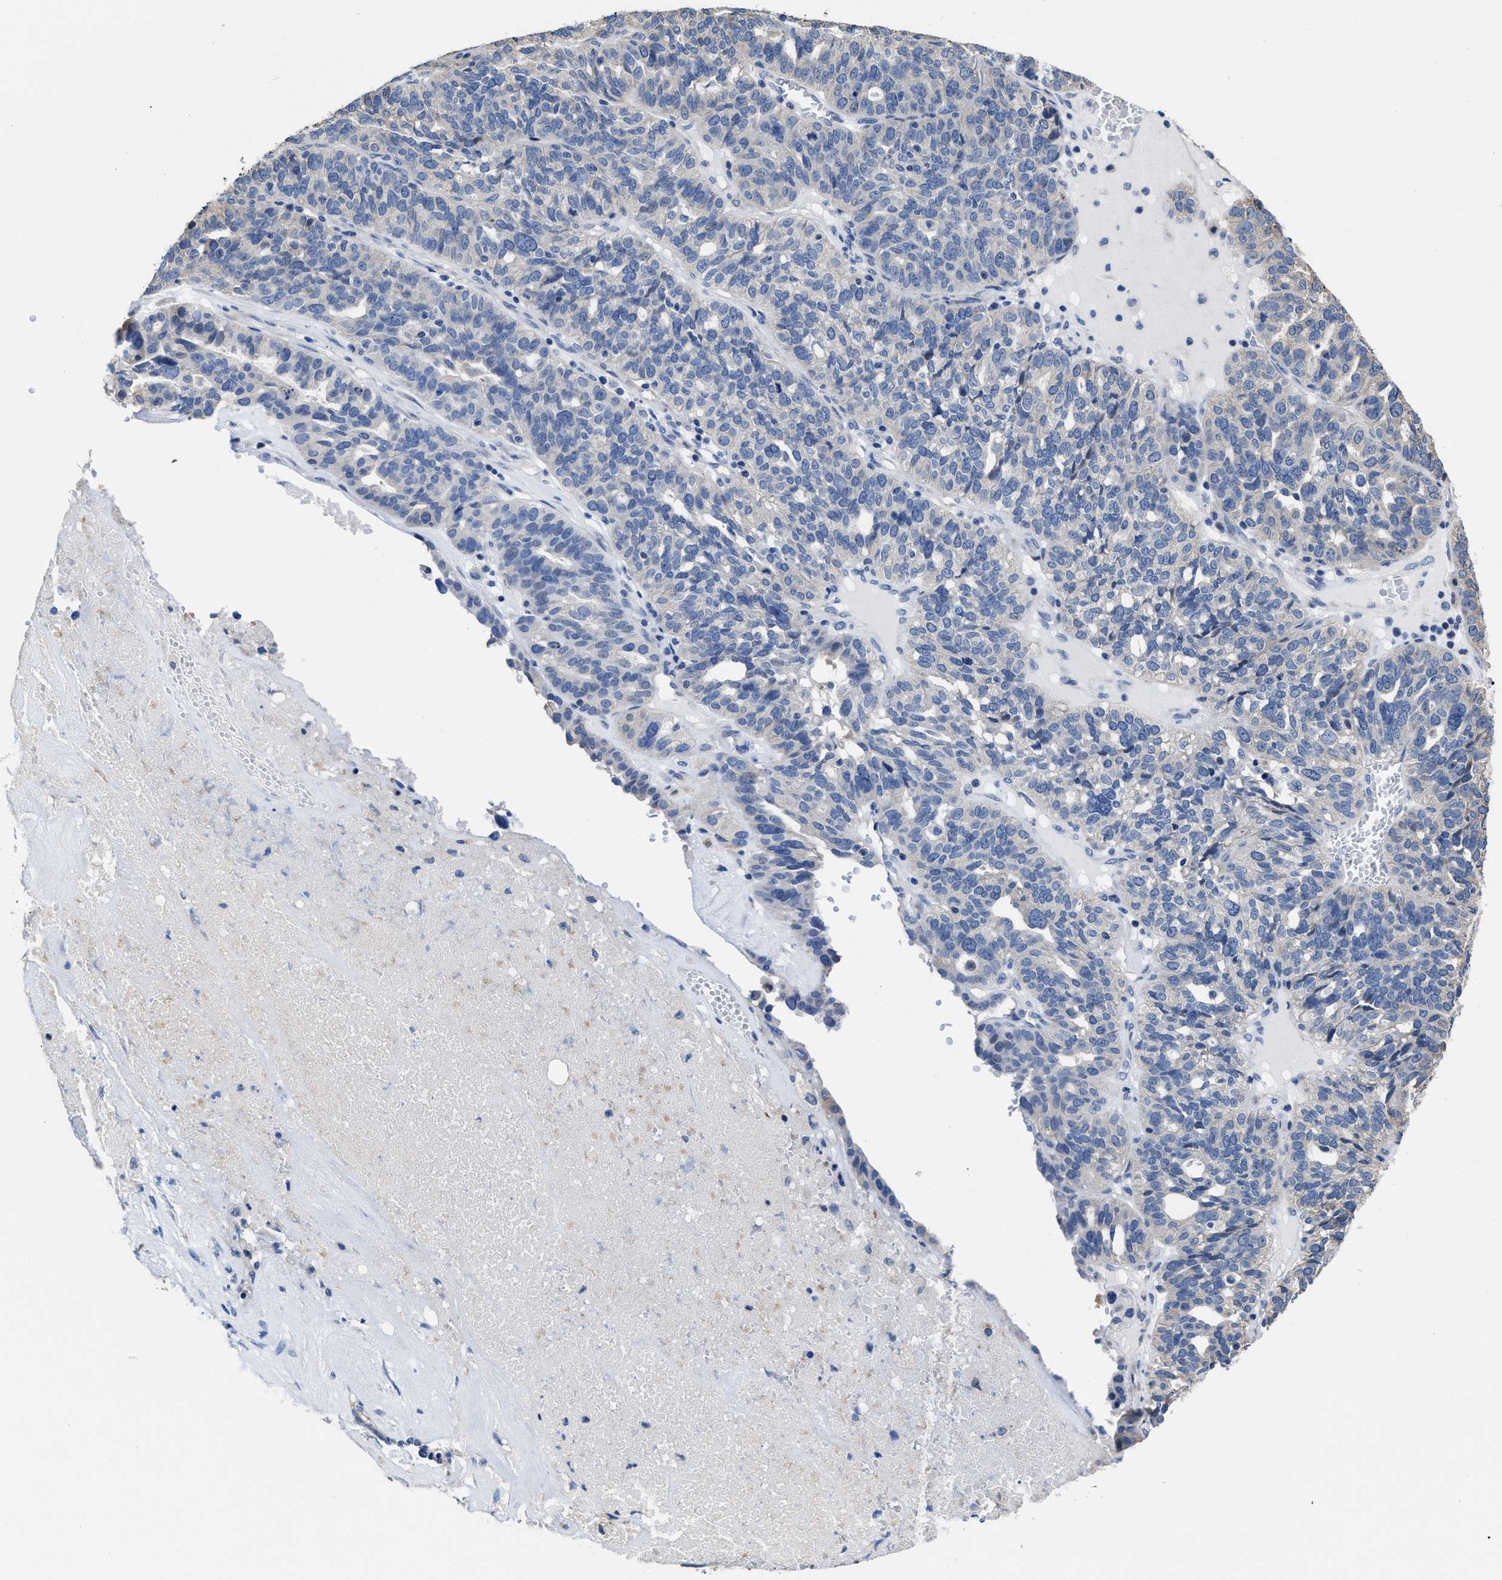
{"staining": {"intensity": "negative", "quantity": "none", "location": "none"}, "tissue": "ovarian cancer", "cell_type": "Tumor cells", "image_type": "cancer", "snomed": [{"axis": "morphology", "description": "Cystadenocarcinoma, serous, NOS"}, {"axis": "topography", "description": "Ovary"}], "caption": "IHC photomicrograph of neoplastic tissue: human ovarian cancer (serous cystadenocarcinoma) stained with DAB (3,3'-diaminobenzidine) demonstrates no significant protein staining in tumor cells.", "gene": "HOOK1", "patient": {"sex": "female", "age": 59}}